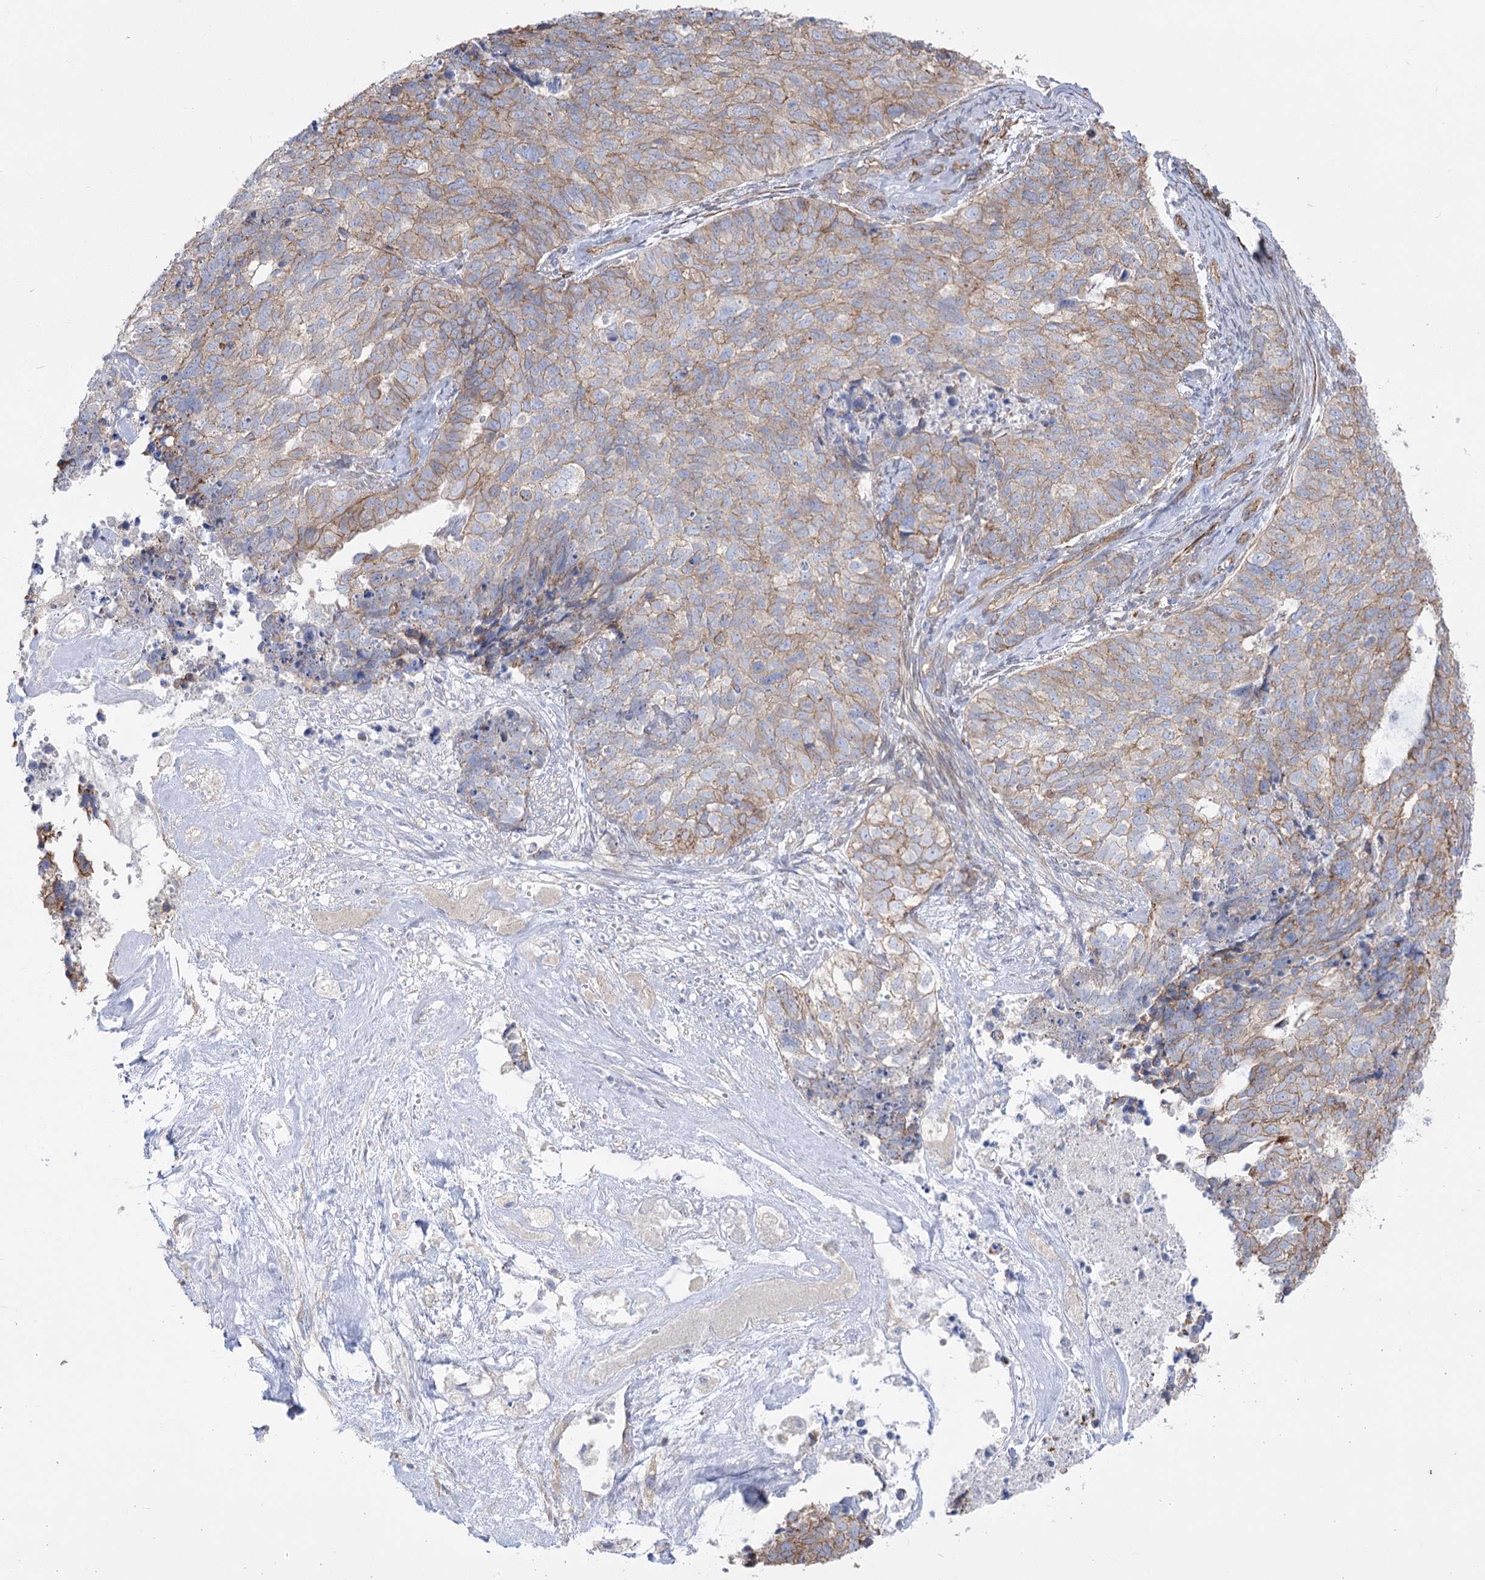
{"staining": {"intensity": "weak", "quantity": "25%-75%", "location": "cytoplasmic/membranous"}, "tissue": "cervical cancer", "cell_type": "Tumor cells", "image_type": "cancer", "snomed": [{"axis": "morphology", "description": "Squamous cell carcinoma, NOS"}, {"axis": "topography", "description": "Cervix"}], "caption": "About 25%-75% of tumor cells in squamous cell carcinoma (cervical) display weak cytoplasmic/membranous protein staining as visualized by brown immunohistochemical staining.", "gene": "PLEKHA5", "patient": {"sex": "female", "age": 63}}